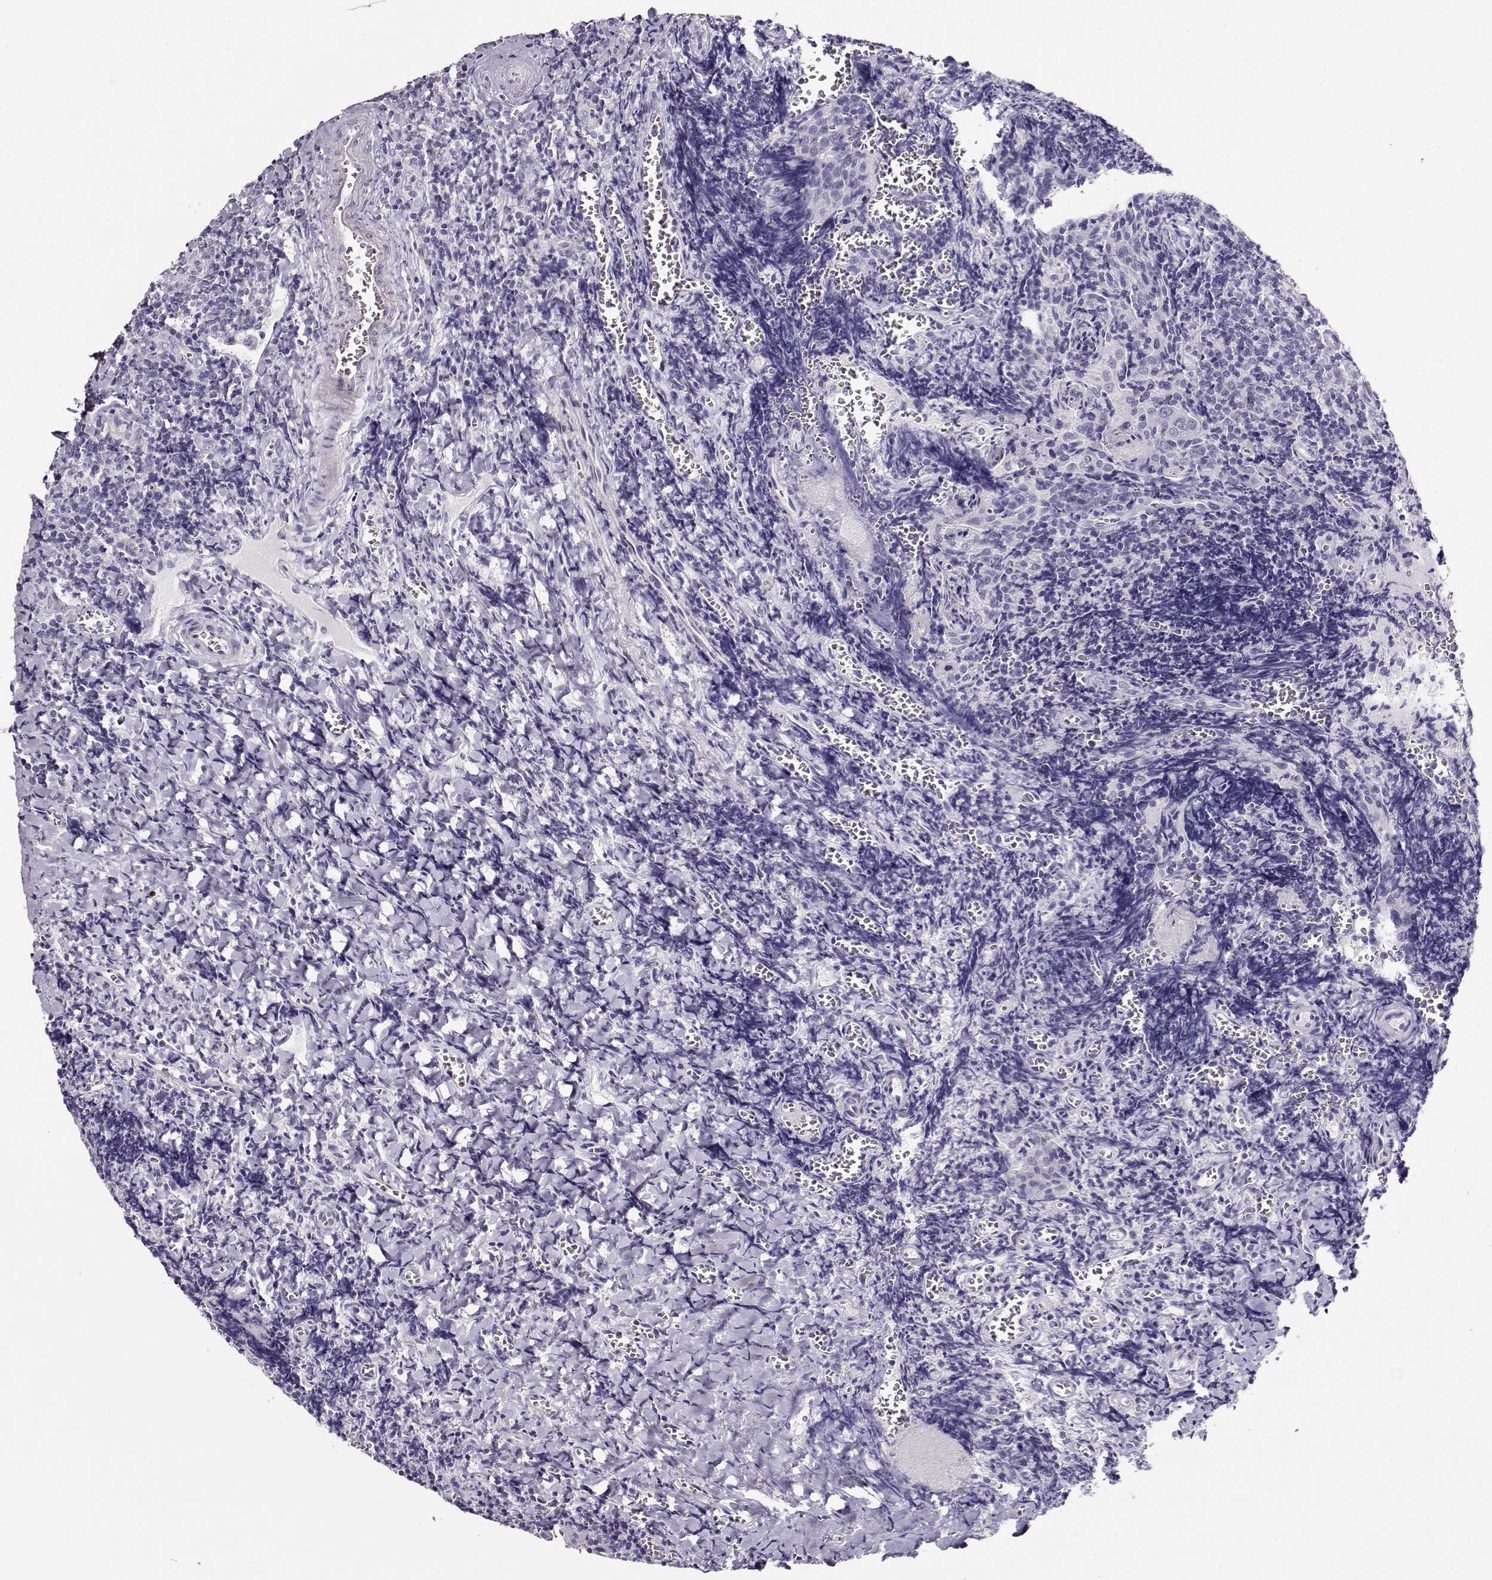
{"staining": {"intensity": "negative", "quantity": "none", "location": "none"}, "tissue": "tonsil", "cell_type": "Germinal center cells", "image_type": "normal", "snomed": [{"axis": "morphology", "description": "Normal tissue, NOS"}, {"axis": "morphology", "description": "Inflammation, NOS"}, {"axis": "topography", "description": "Tonsil"}], "caption": "Germinal center cells are negative for brown protein staining in unremarkable tonsil. (DAB (3,3'-diaminobenzidine) immunohistochemistry (IHC) visualized using brightfield microscopy, high magnification).", "gene": "RBM44", "patient": {"sex": "female", "age": 31}}